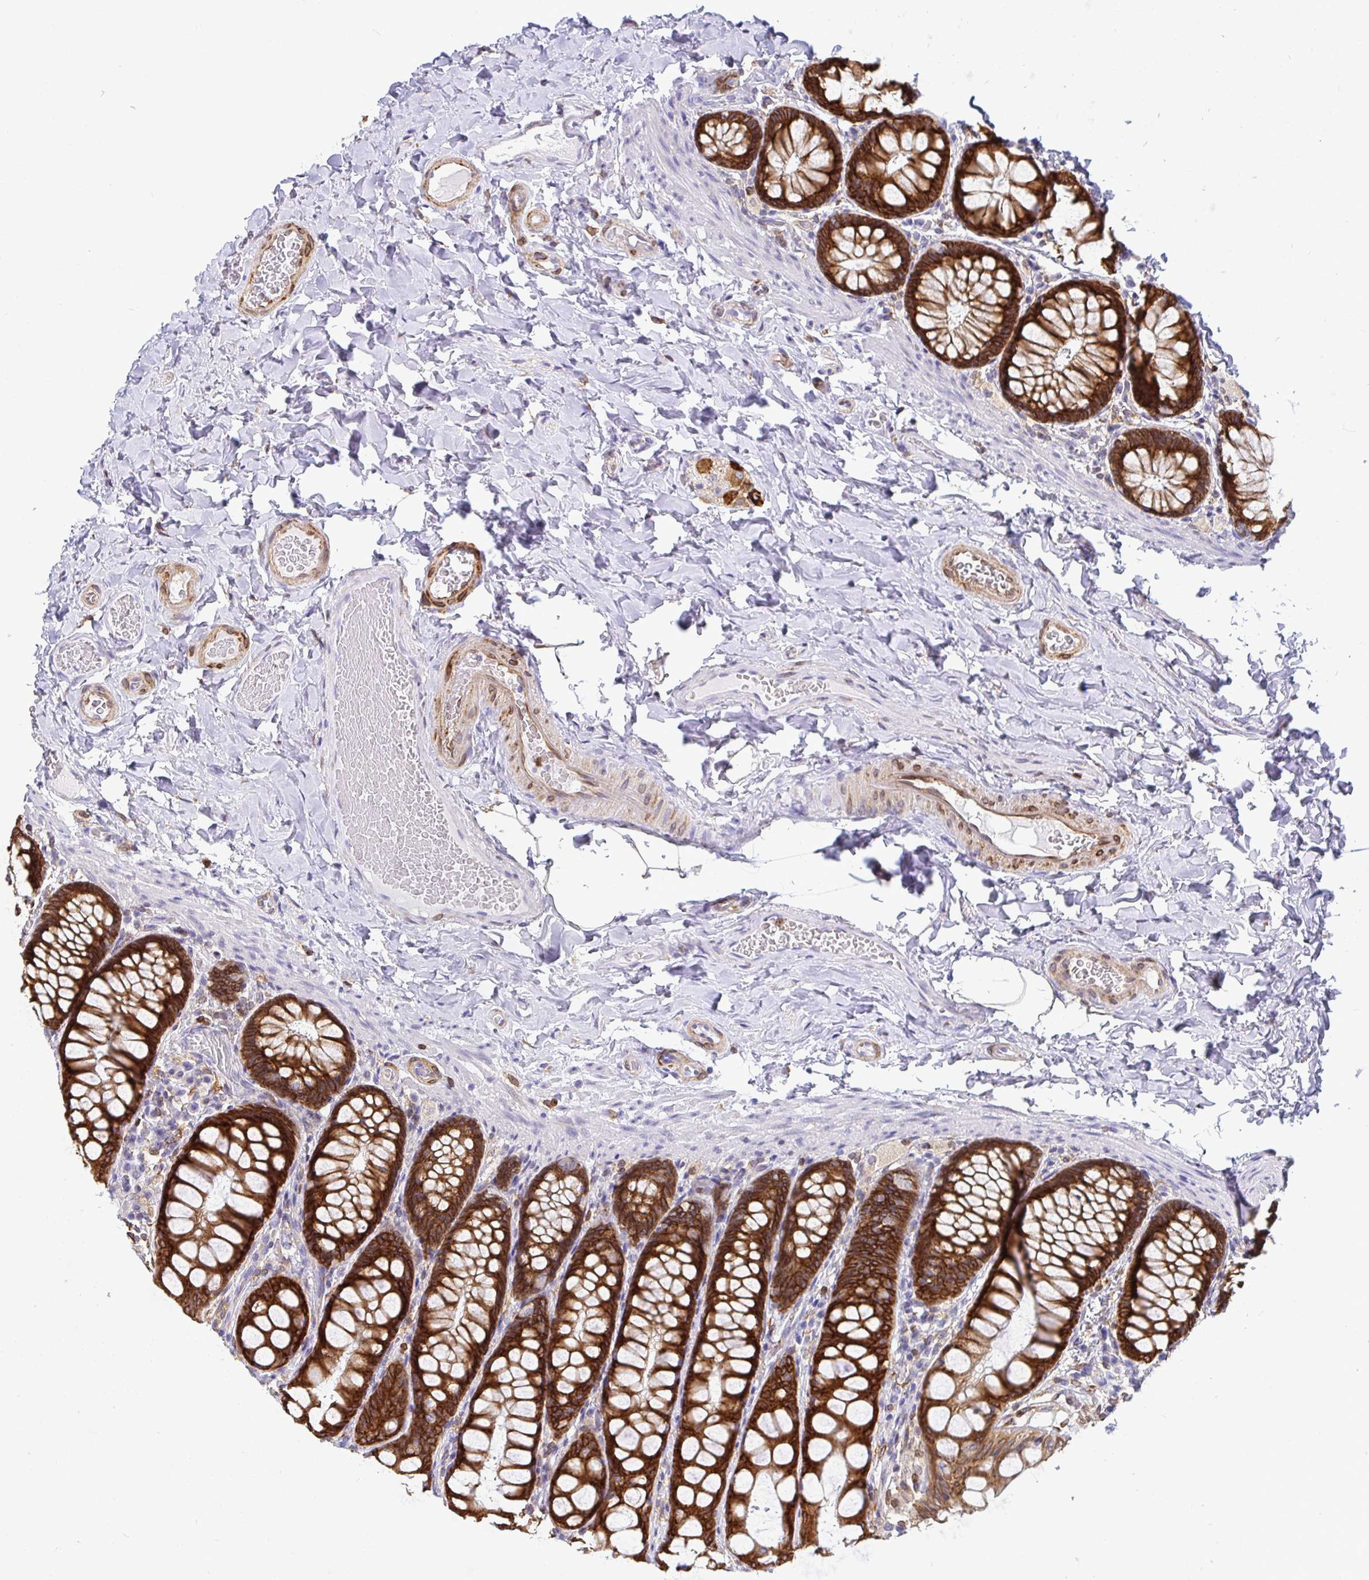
{"staining": {"intensity": "moderate", "quantity": "25%-75%", "location": "cytoplasmic/membranous"}, "tissue": "colon", "cell_type": "Endothelial cells", "image_type": "normal", "snomed": [{"axis": "morphology", "description": "Normal tissue, NOS"}, {"axis": "topography", "description": "Colon"}], "caption": "This image demonstrates immunohistochemistry (IHC) staining of benign colon, with medium moderate cytoplasmic/membranous positivity in about 25%-75% of endothelial cells.", "gene": "TP53I11", "patient": {"sex": "male", "age": 47}}